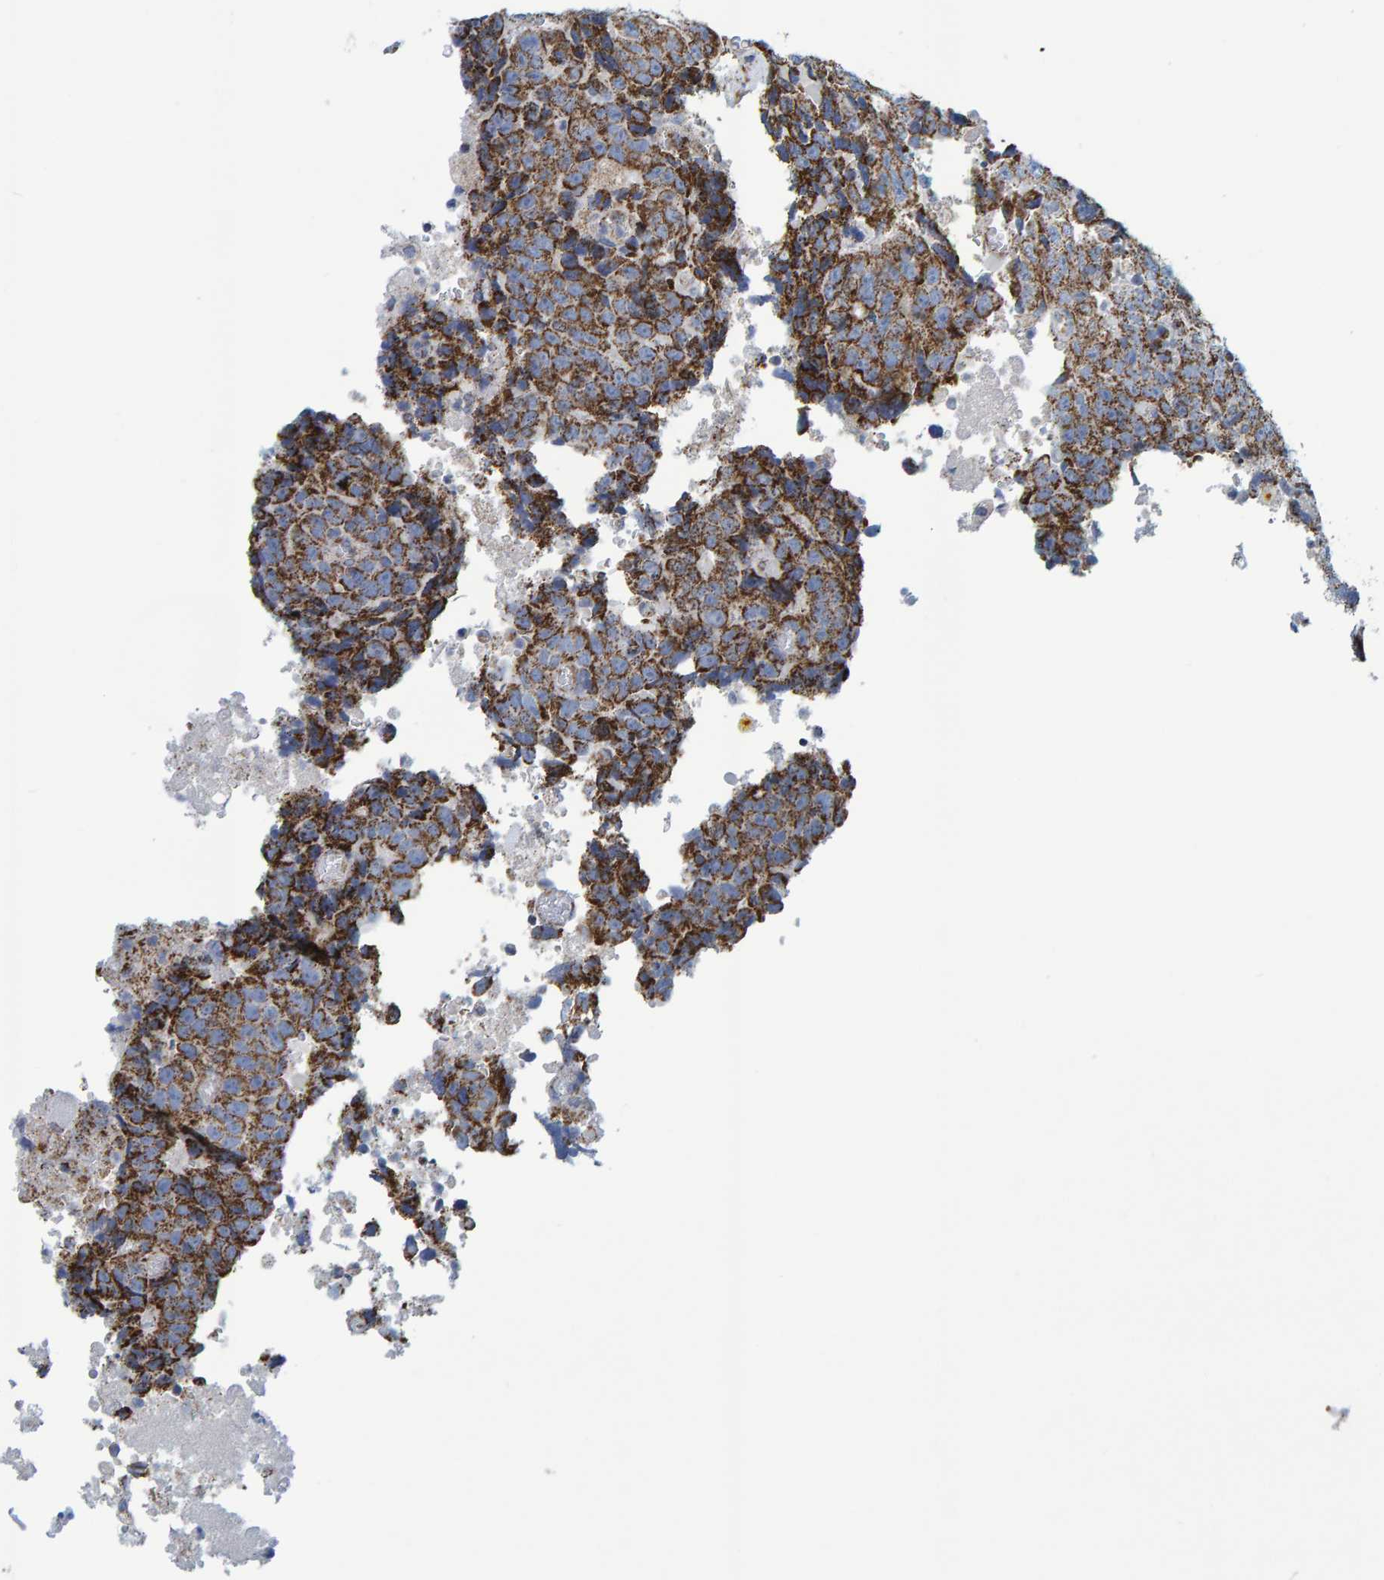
{"staining": {"intensity": "strong", "quantity": "25%-75%", "location": "cytoplasmic/membranous"}, "tissue": "testis cancer", "cell_type": "Tumor cells", "image_type": "cancer", "snomed": [{"axis": "morphology", "description": "Necrosis, NOS"}, {"axis": "morphology", "description": "Carcinoma, Embryonal, NOS"}, {"axis": "topography", "description": "Testis"}], "caption": "Immunohistochemical staining of embryonal carcinoma (testis) shows strong cytoplasmic/membranous protein expression in about 25%-75% of tumor cells.", "gene": "MRPS7", "patient": {"sex": "male", "age": 19}}